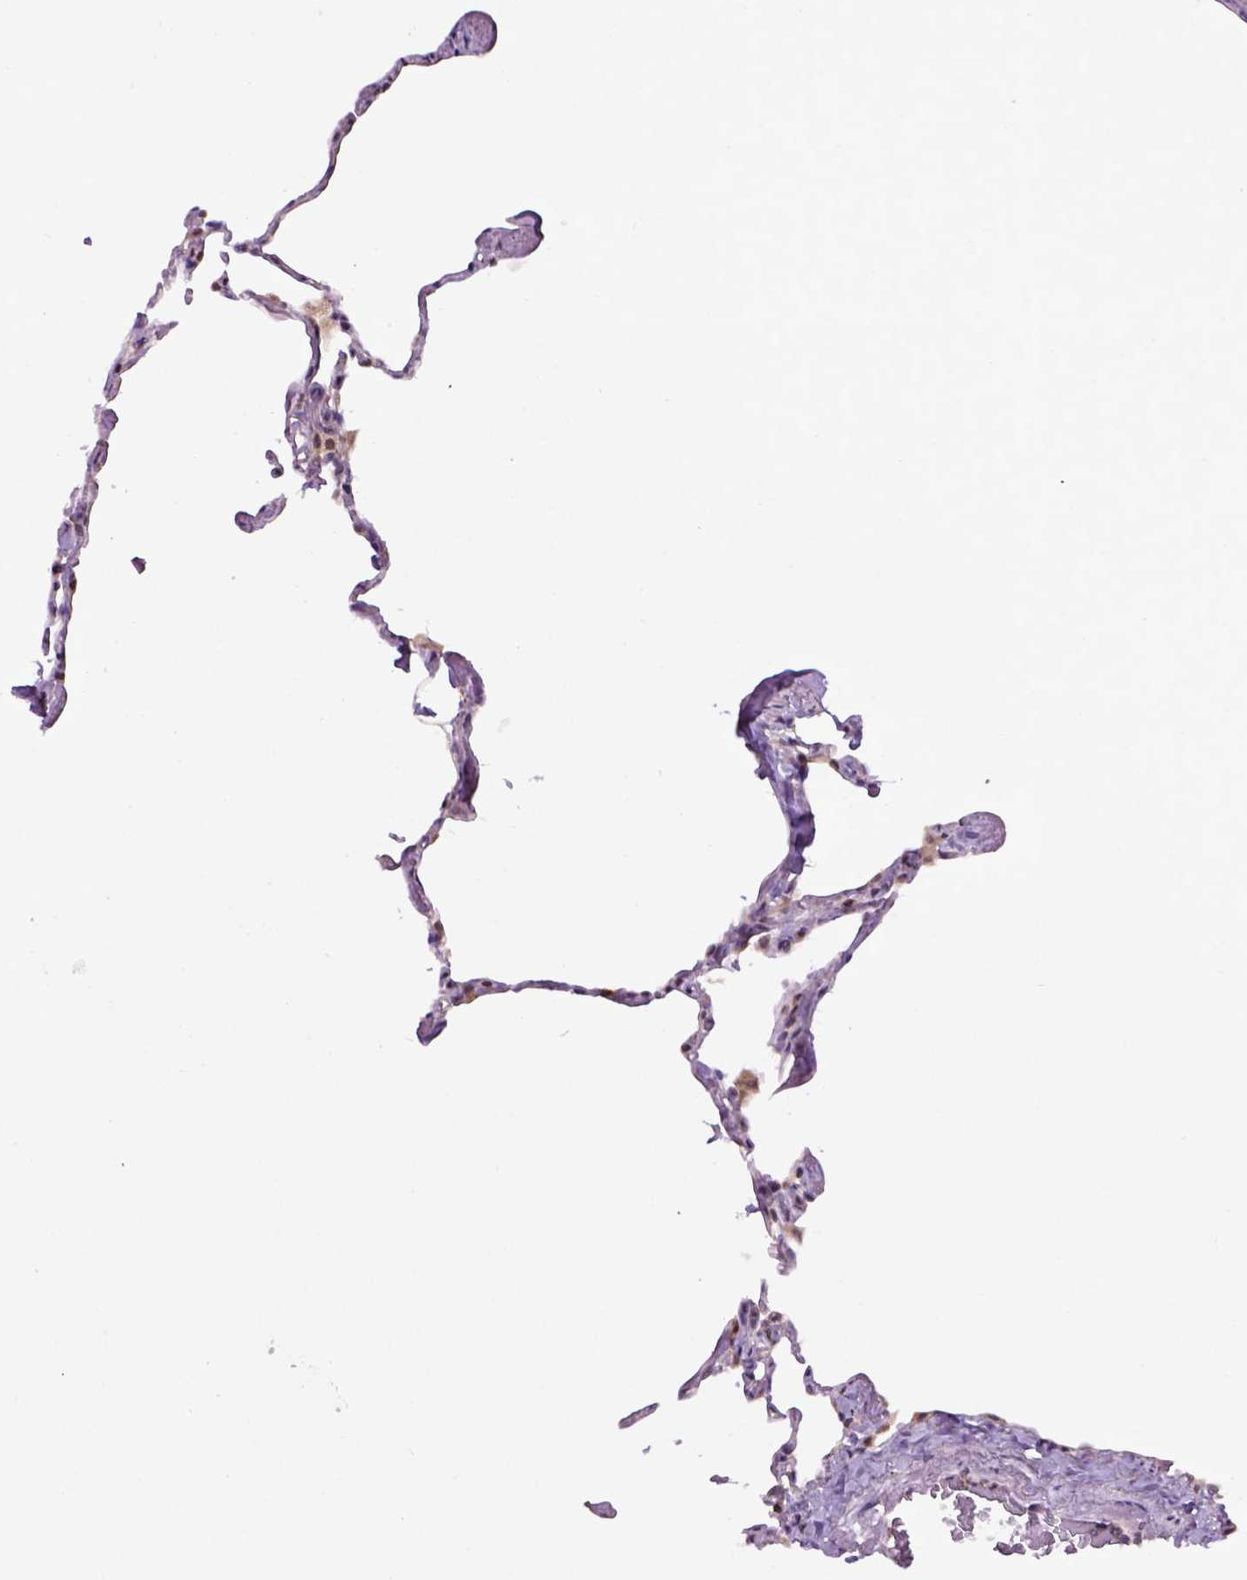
{"staining": {"intensity": "moderate", "quantity": ">75%", "location": "nuclear"}, "tissue": "lung", "cell_type": "Alveolar cells", "image_type": "normal", "snomed": [{"axis": "morphology", "description": "Normal tissue, NOS"}, {"axis": "topography", "description": "Lung"}], "caption": "Human lung stained with a brown dye shows moderate nuclear positive positivity in approximately >75% of alveolar cells.", "gene": "RAB43", "patient": {"sex": "male", "age": 65}}